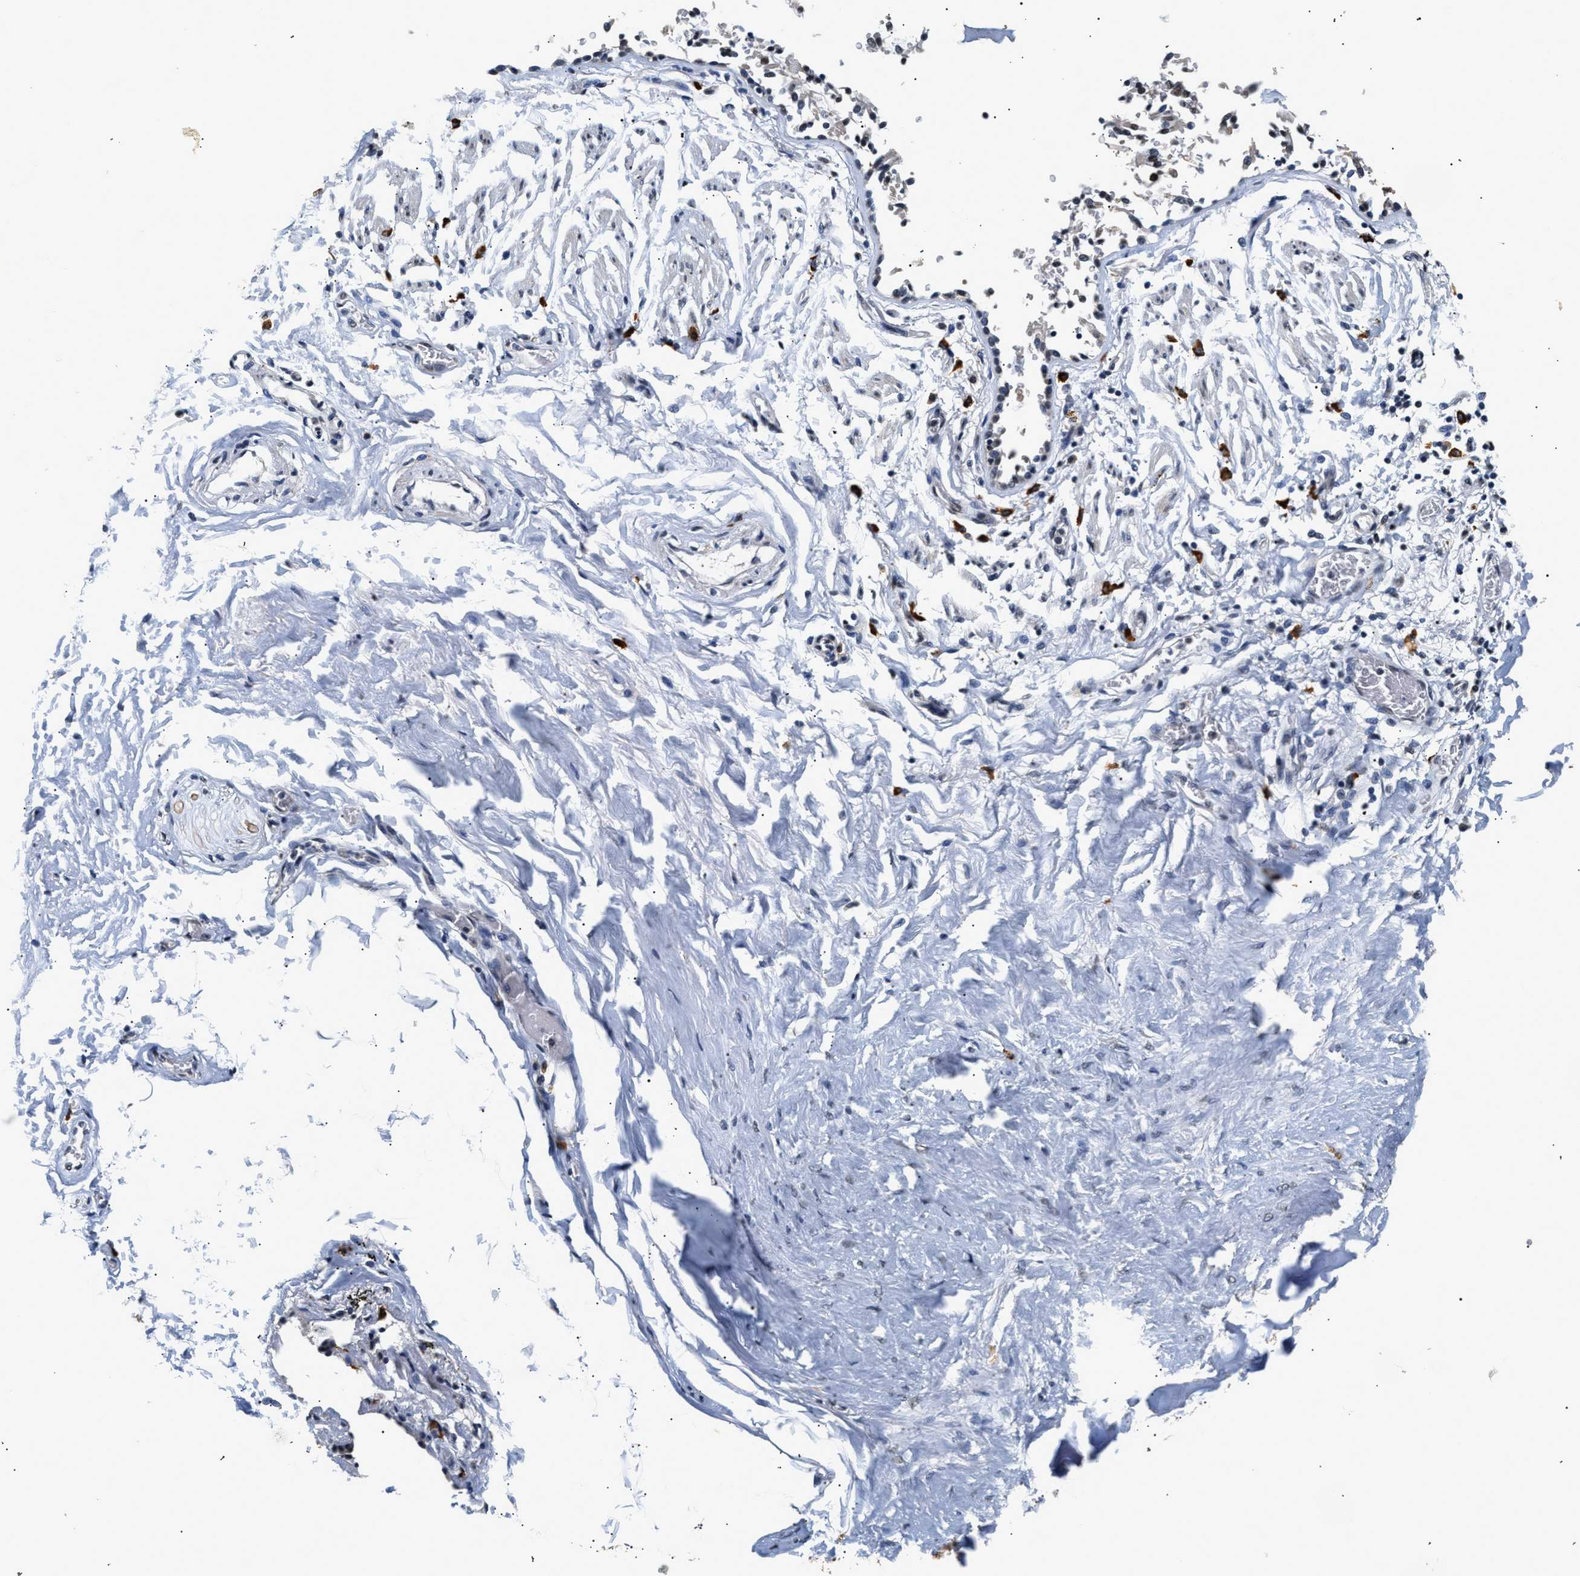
{"staining": {"intensity": "weak", "quantity": "<25%", "location": "nuclear"}, "tissue": "adipose tissue", "cell_type": "Adipocytes", "image_type": "normal", "snomed": [{"axis": "morphology", "description": "Normal tissue, NOS"}, {"axis": "topography", "description": "Cartilage tissue"}, {"axis": "topography", "description": "Lung"}], "caption": "Micrograph shows no significant protein staining in adipocytes of normal adipose tissue. Nuclei are stained in blue.", "gene": "THOC1", "patient": {"sex": "female", "age": 77}}